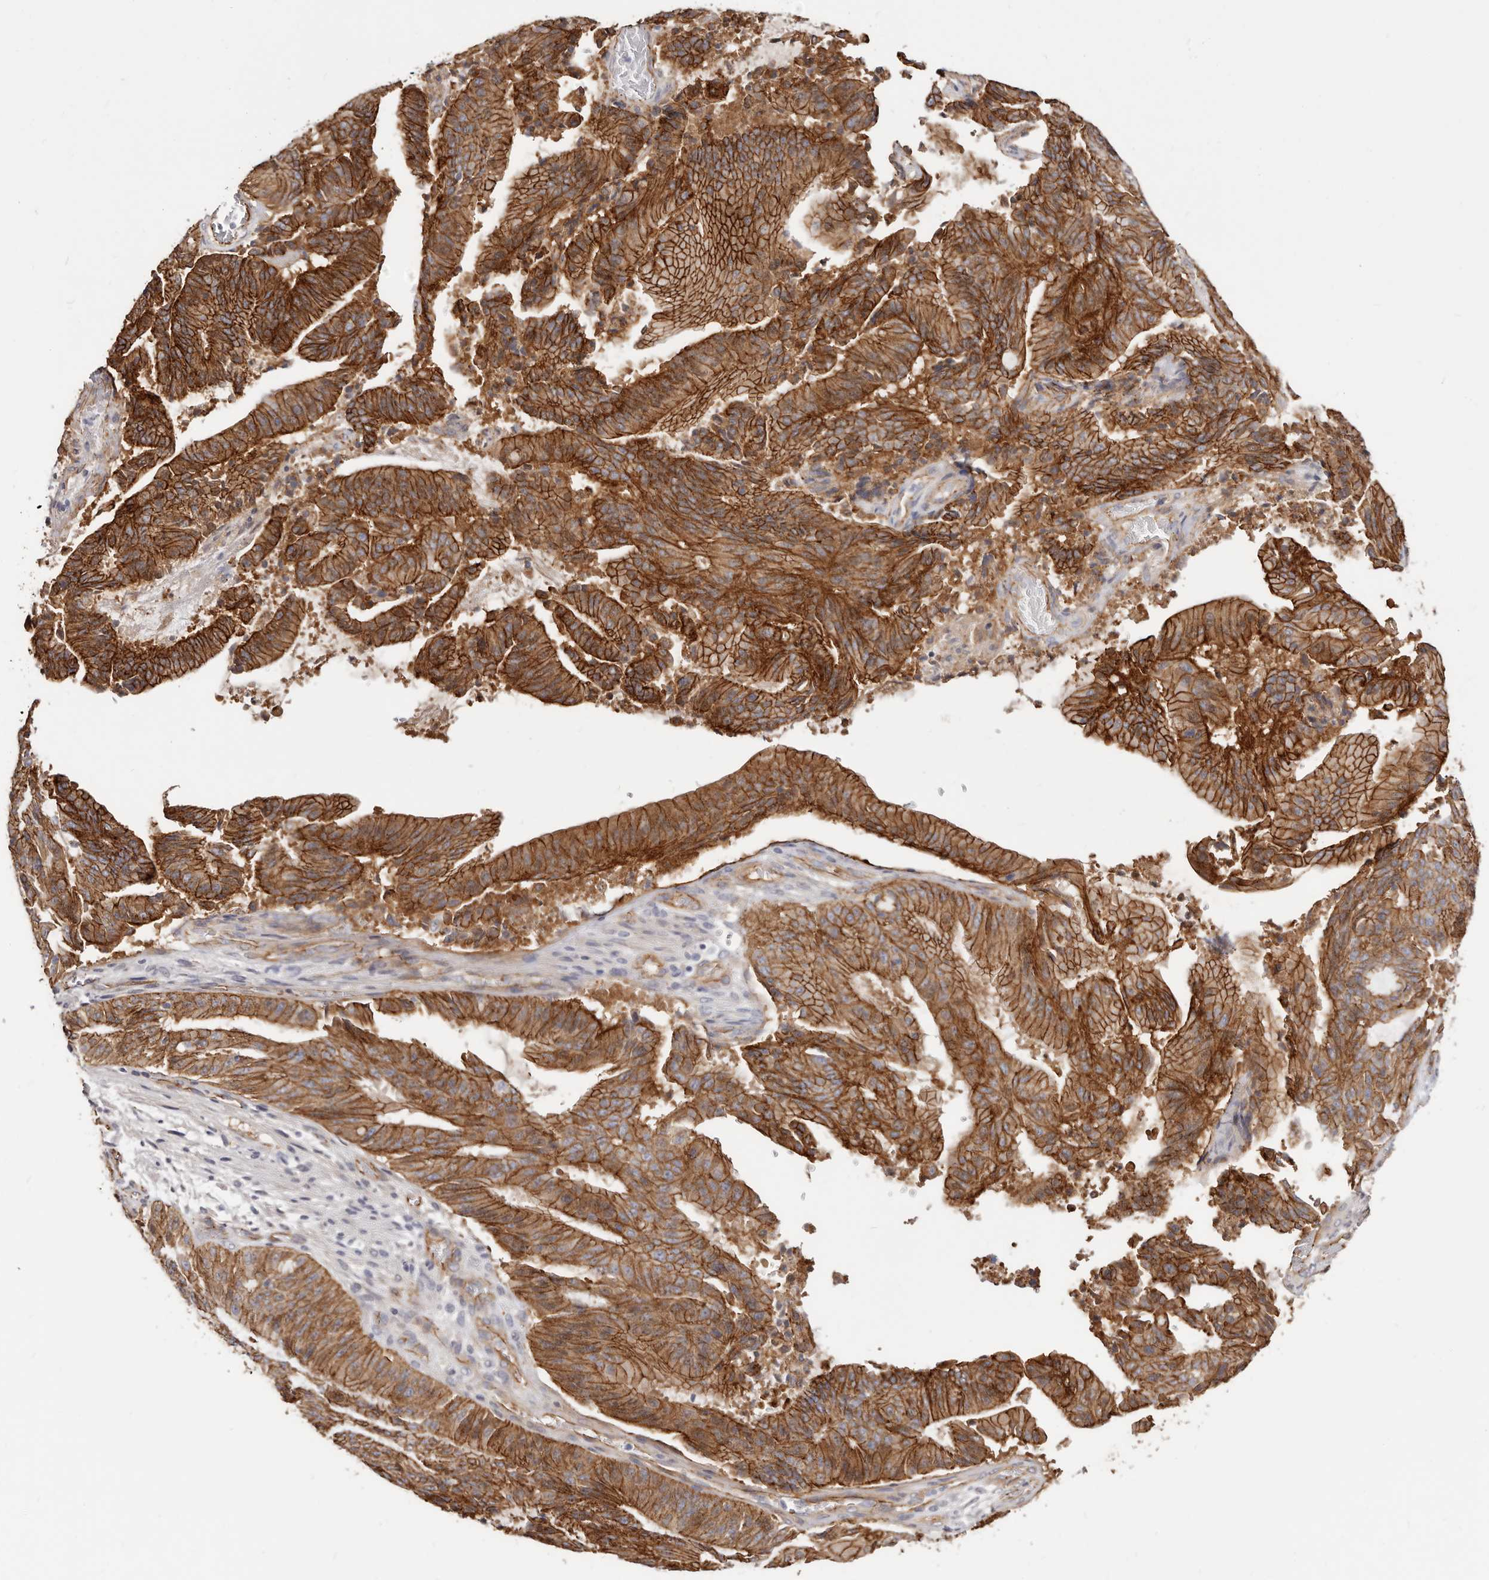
{"staining": {"intensity": "strong", "quantity": ">75%", "location": "cytoplasmic/membranous"}, "tissue": "liver cancer", "cell_type": "Tumor cells", "image_type": "cancer", "snomed": [{"axis": "morphology", "description": "Normal tissue, NOS"}, {"axis": "morphology", "description": "Cholangiocarcinoma"}, {"axis": "topography", "description": "Liver"}, {"axis": "topography", "description": "Peripheral nerve tissue"}], "caption": "The micrograph exhibits staining of liver cholangiocarcinoma, revealing strong cytoplasmic/membranous protein positivity (brown color) within tumor cells. Using DAB (3,3'-diaminobenzidine) (brown) and hematoxylin (blue) stains, captured at high magnification using brightfield microscopy.", "gene": "CTNNB1", "patient": {"sex": "female", "age": 73}}